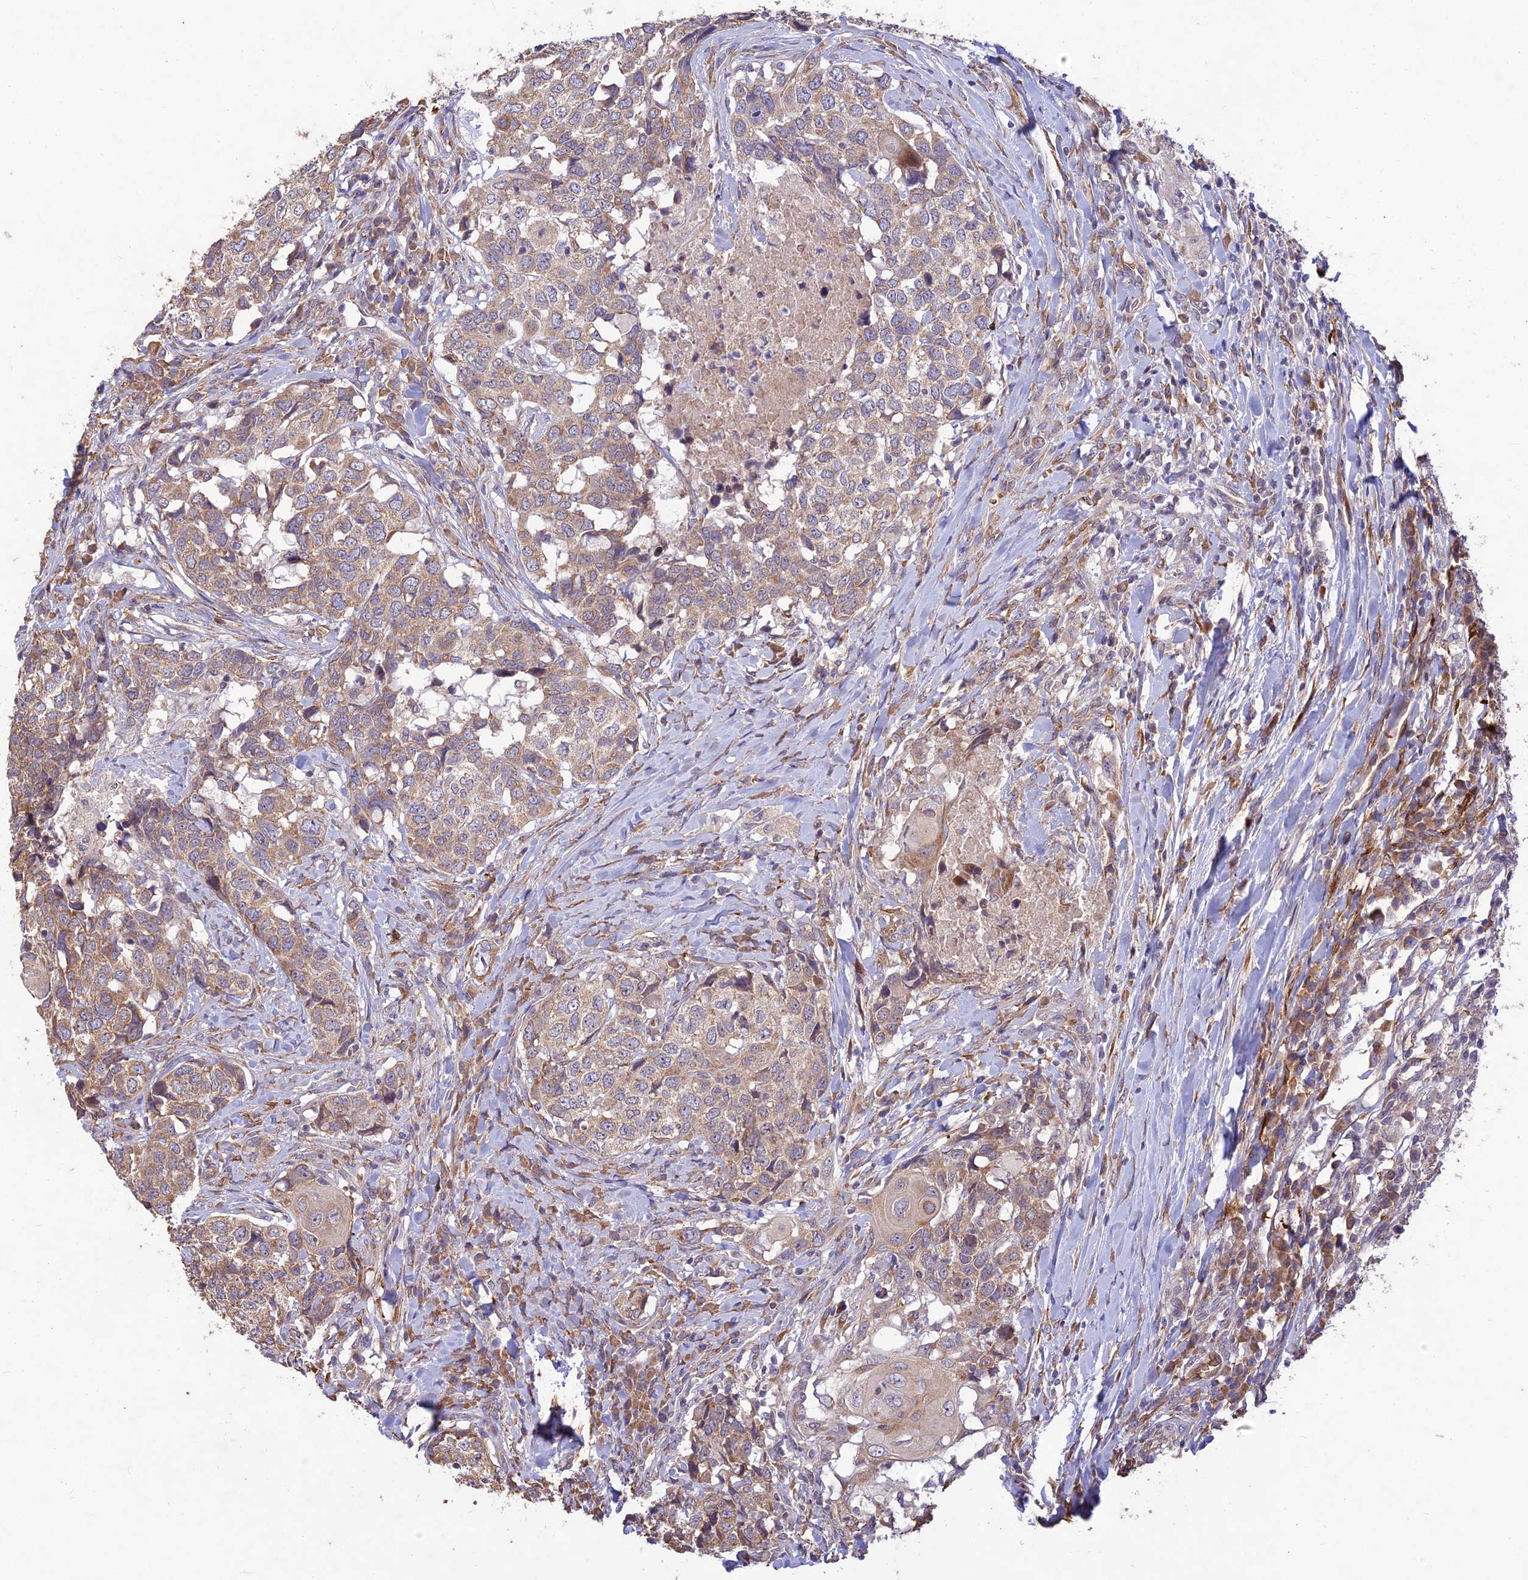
{"staining": {"intensity": "weak", "quantity": ">75%", "location": "cytoplasmic/membranous"}, "tissue": "head and neck cancer", "cell_type": "Tumor cells", "image_type": "cancer", "snomed": [{"axis": "morphology", "description": "Squamous cell carcinoma, NOS"}, {"axis": "topography", "description": "Head-Neck"}], "caption": "Human head and neck cancer (squamous cell carcinoma) stained with a brown dye exhibits weak cytoplasmic/membranous positive expression in about >75% of tumor cells.", "gene": "PPP1R11", "patient": {"sex": "male", "age": 66}}